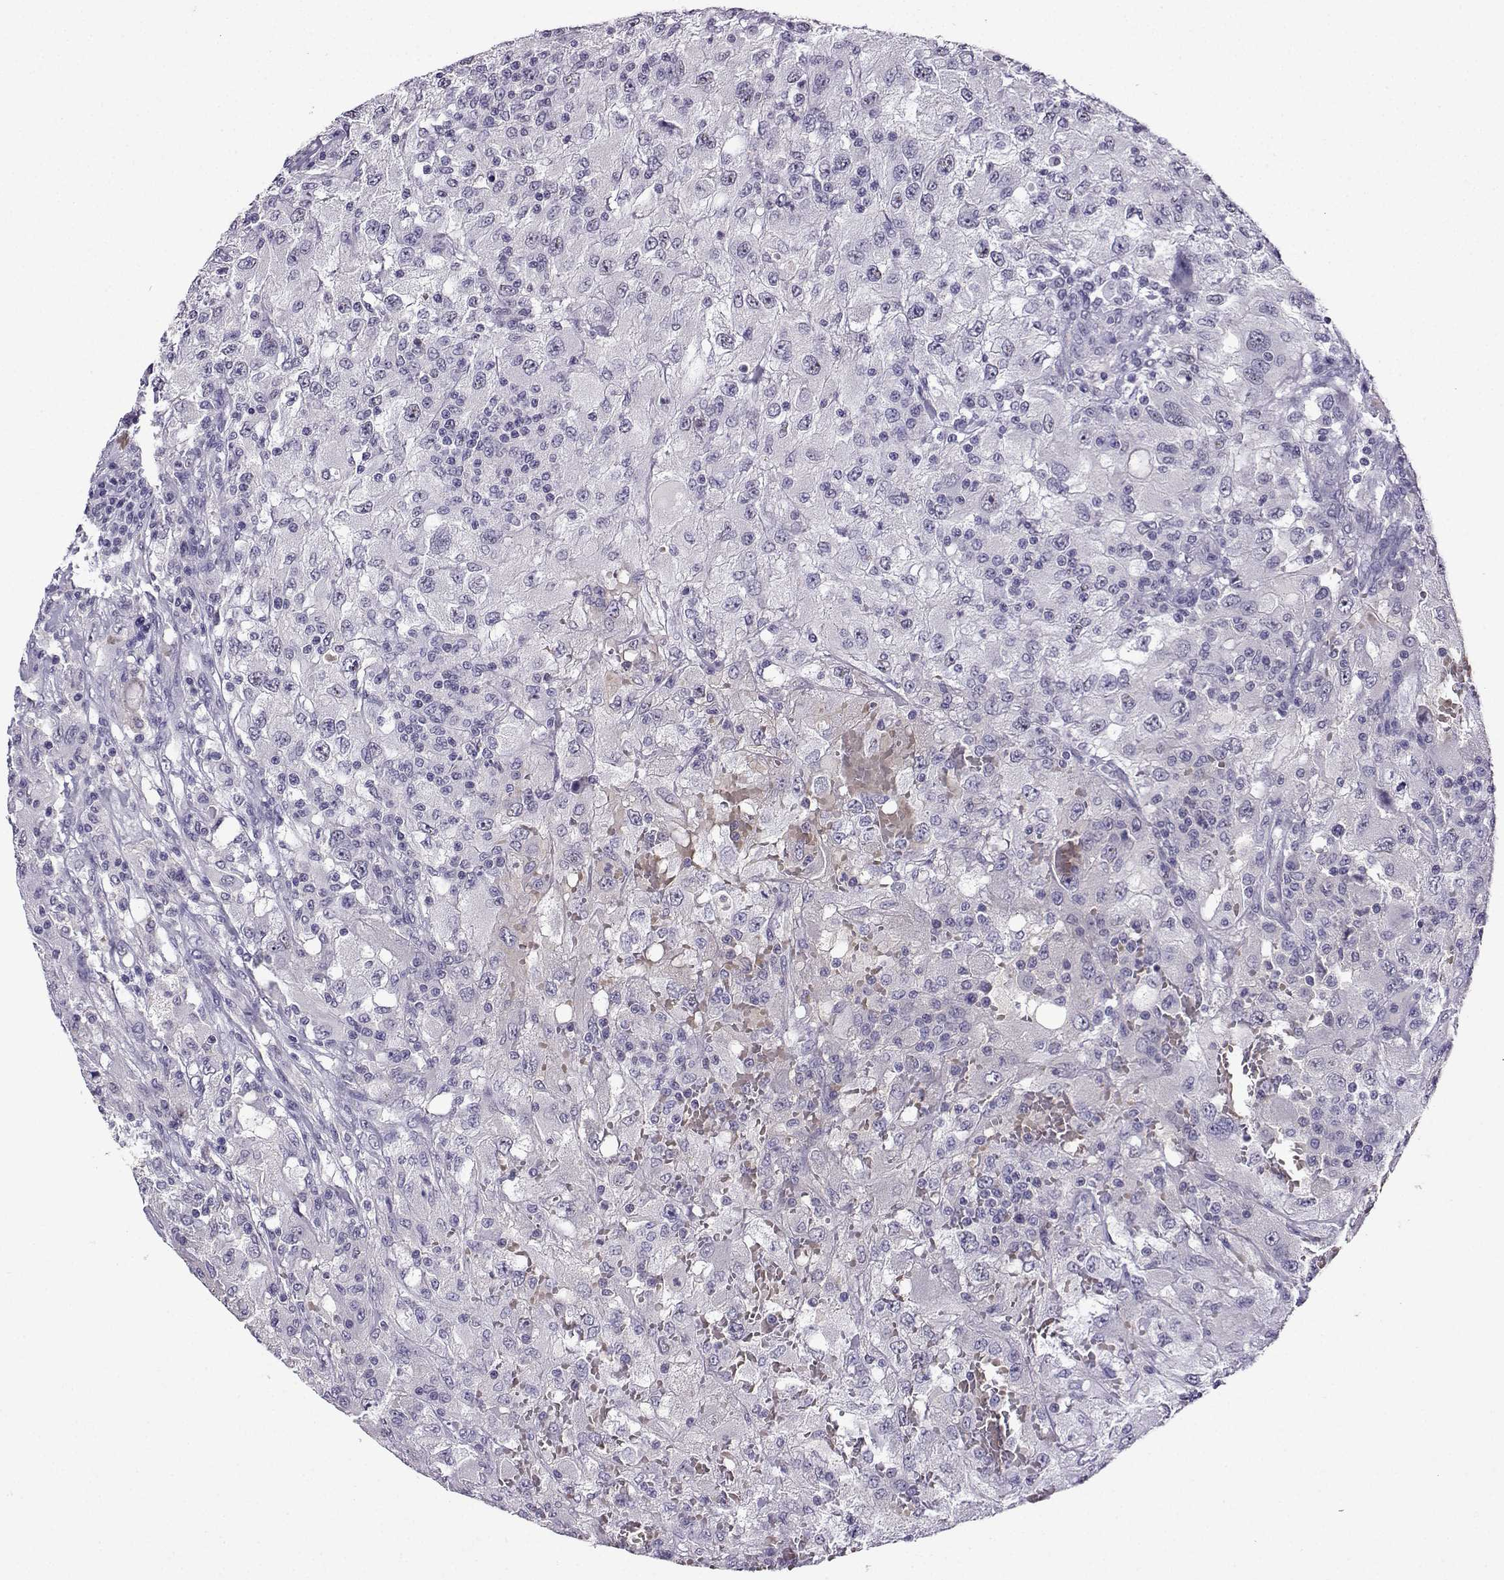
{"staining": {"intensity": "negative", "quantity": "none", "location": "none"}, "tissue": "renal cancer", "cell_type": "Tumor cells", "image_type": "cancer", "snomed": [{"axis": "morphology", "description": "Adenocarcinoma, NOS"}, {"axis": "topography", "description": "Kidney"}], "caption": "Immunohistochemistry micrograph of adenocarcinoma (renal) stained for a protein (brown), which shows no positivity in tumor cells.", "gene": "LRFN2", "patient": {"sex": "female", "age": 67}}